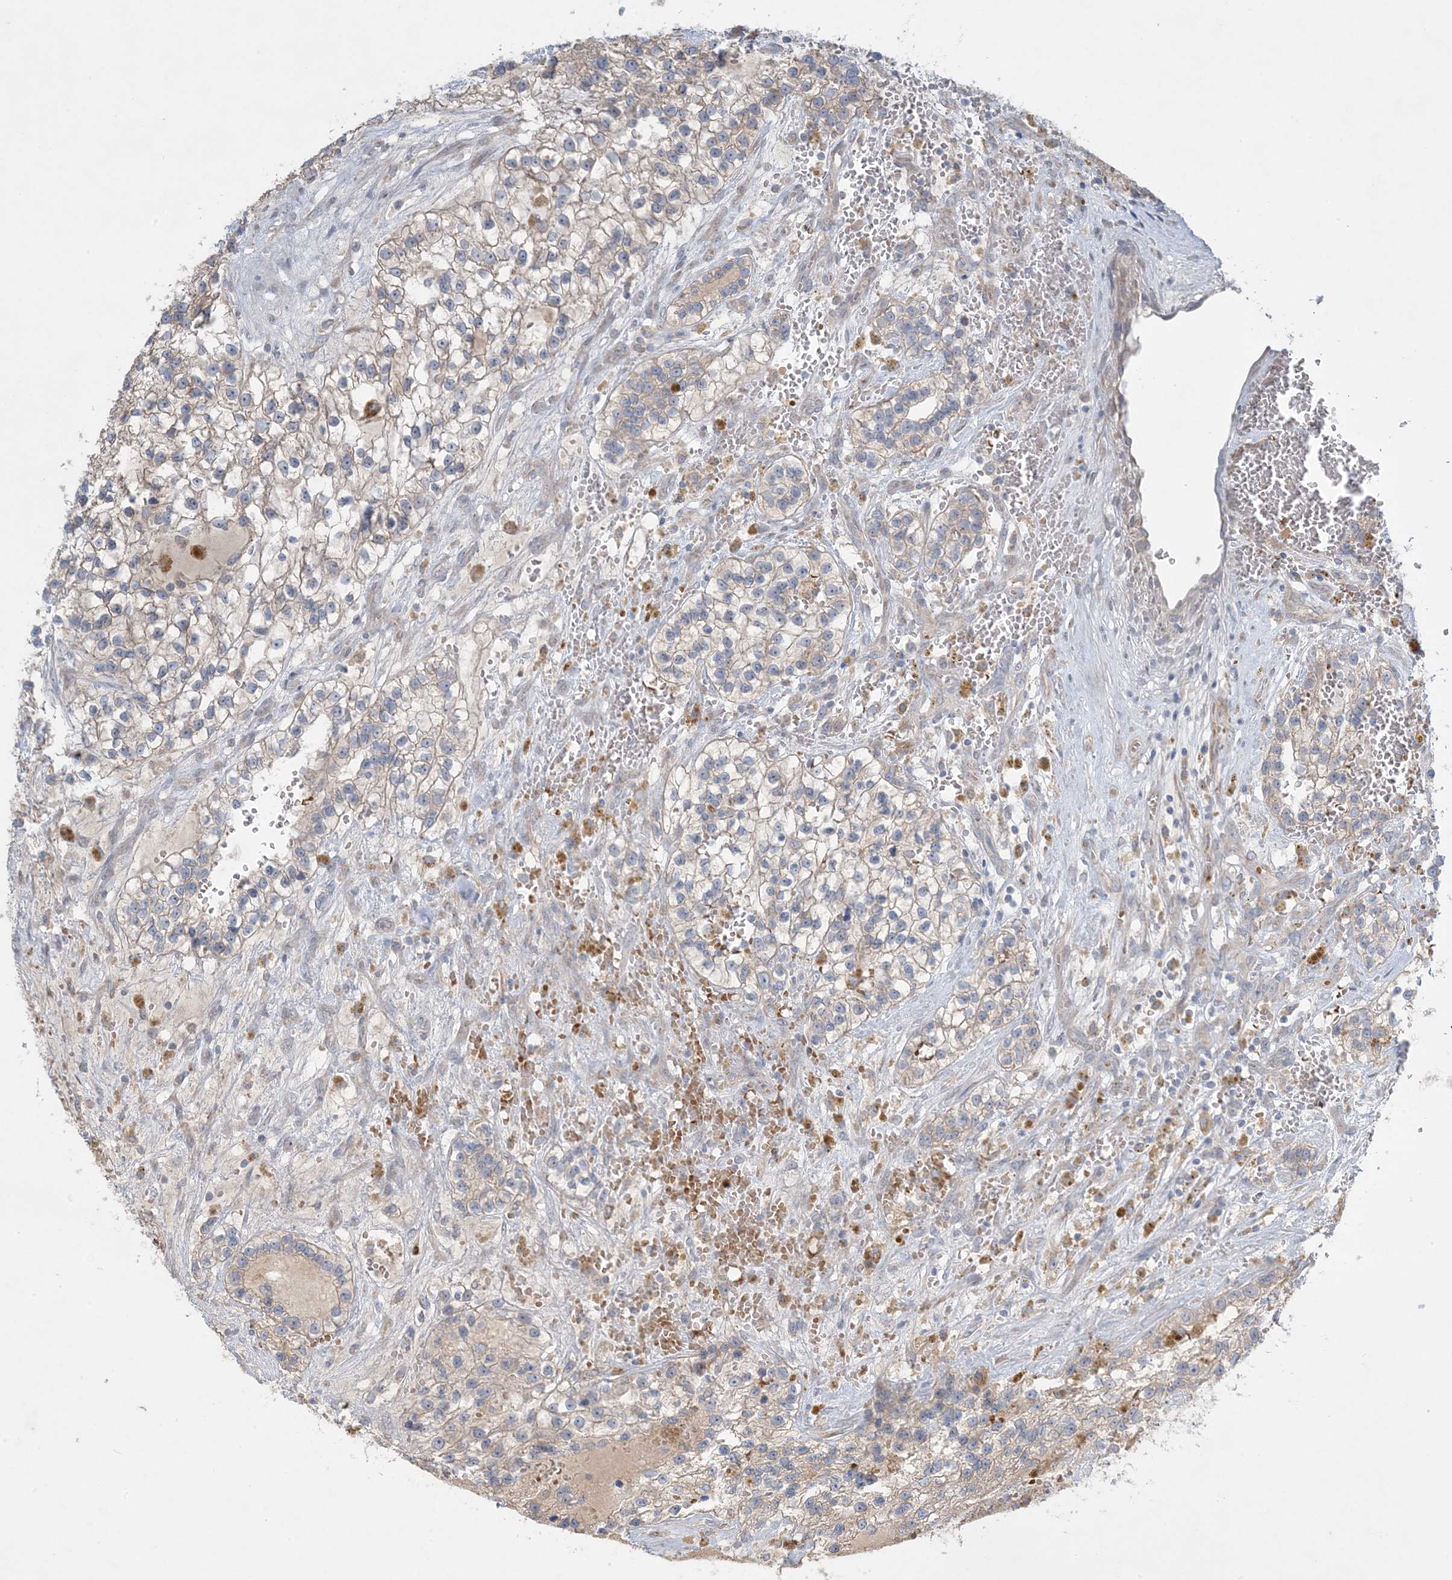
{"staining": {"intensity": "weak", "quantity": "<25%", "location": "cytoplasmic/membranous"}, "tissue": "renal cancer", "cell_type": "Tumor cells", "image_type": "cancer", "snomed": [{"axis": "morphology", "description": "Adenocarcinoma, NOS"}, {"axis": "topography", "description": "Kidney"}], "caption": "An immunohistochemistry (IHC) histopathology image of renal adenocarcinoma is shown. There is no staining in tumor cells of renal adenocarcinoma.", "gene": "MMGT1", "patient": {"sex": "female", "age": 57}}